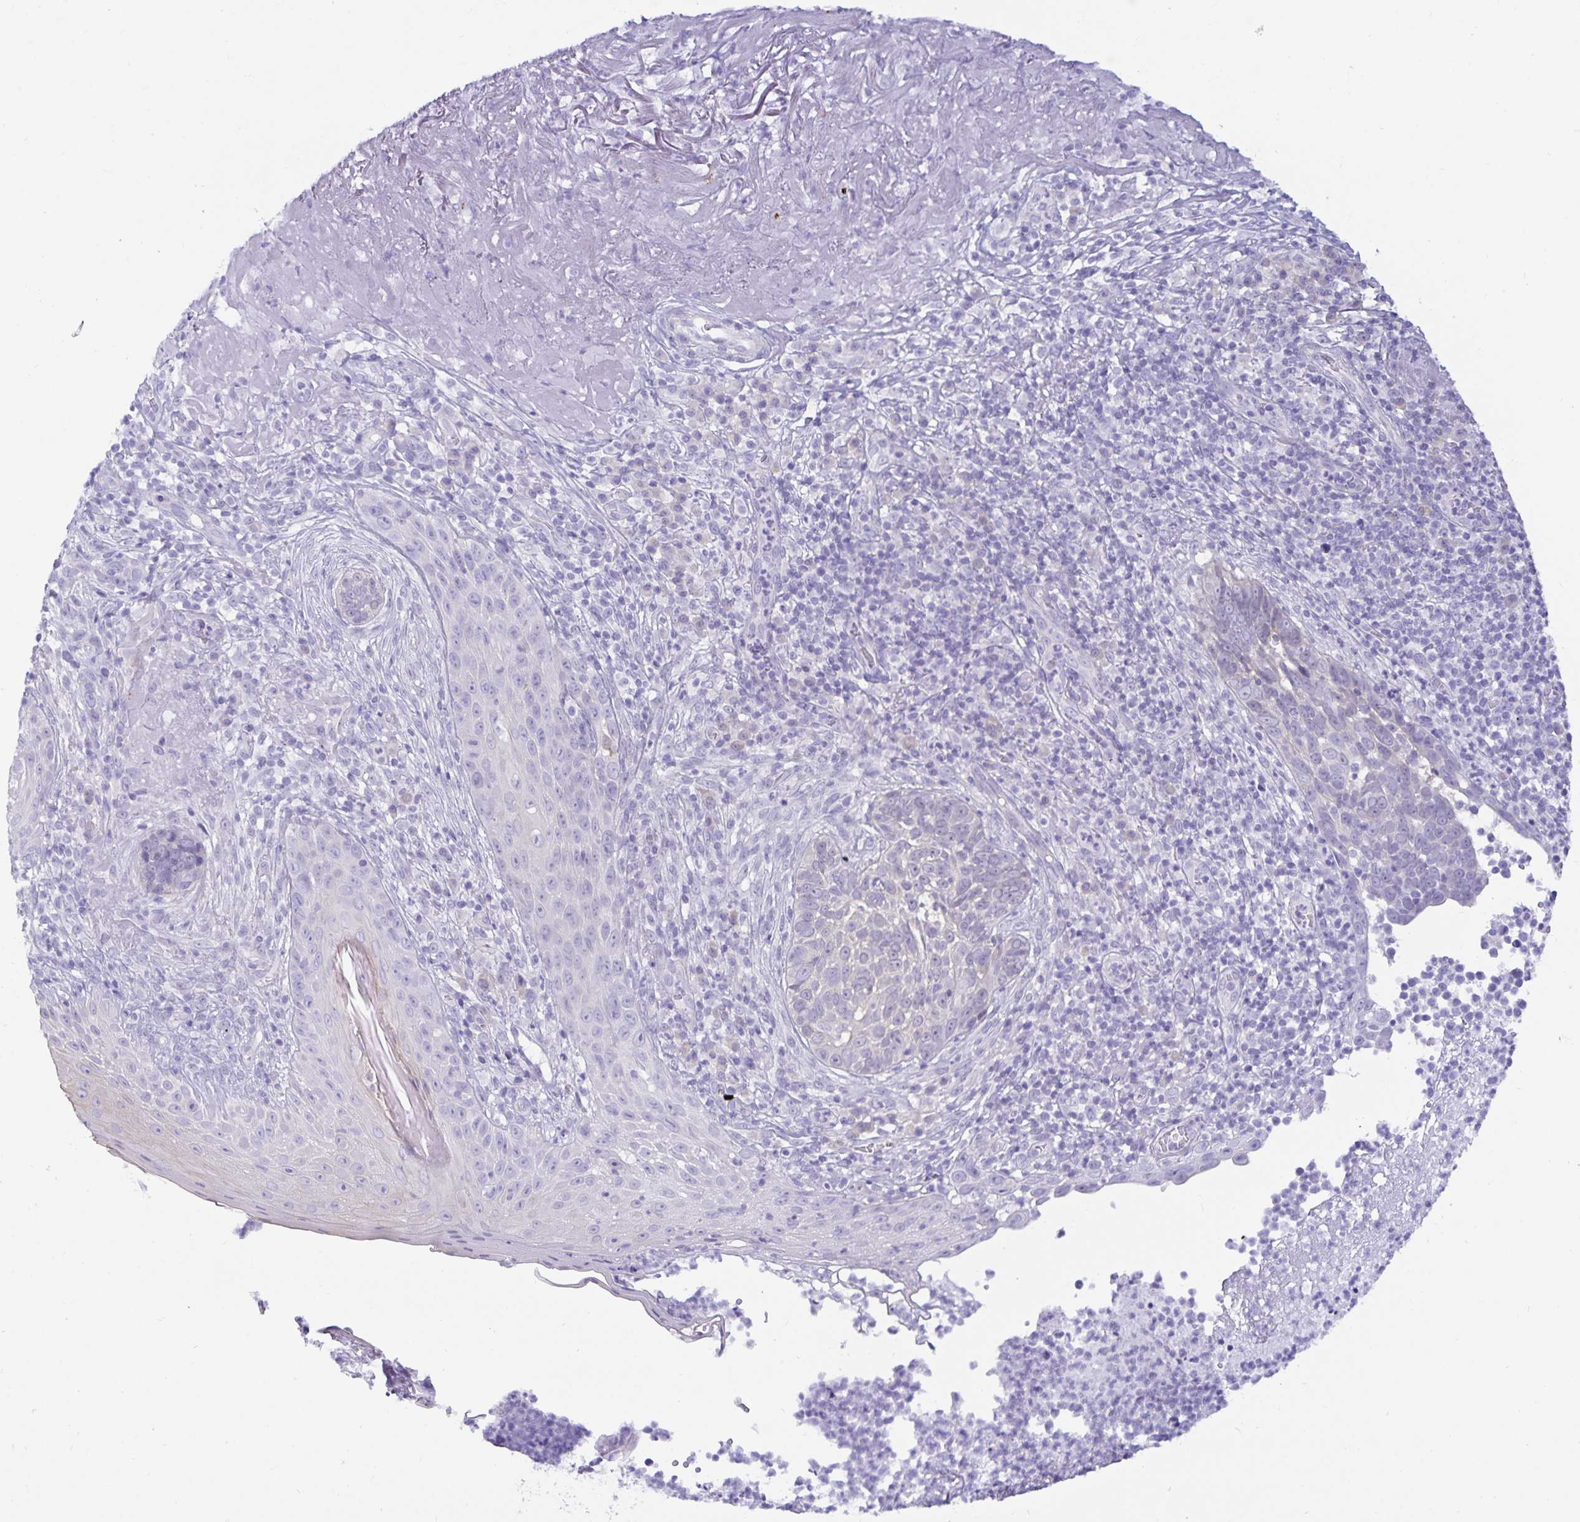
{"staining": {"intensity": "negative", "quantity": "none", "location": "none"}, "tissue": "skin cancer", "cell_type": "Tumor cells", "image_type": "cancer", "snomed": [{"axis": "morphology", "description": "Basal cell carcinoma"}, {"axis": "topography", "description": "Skin"}, {"axis": "topography", "description": "Skin of face"}], "caption": "Tumor cells show no significant protein expression in skin basal cell carcinoma.", "gene": "MON2", "patient": {"sex": "female", "age": 95}}